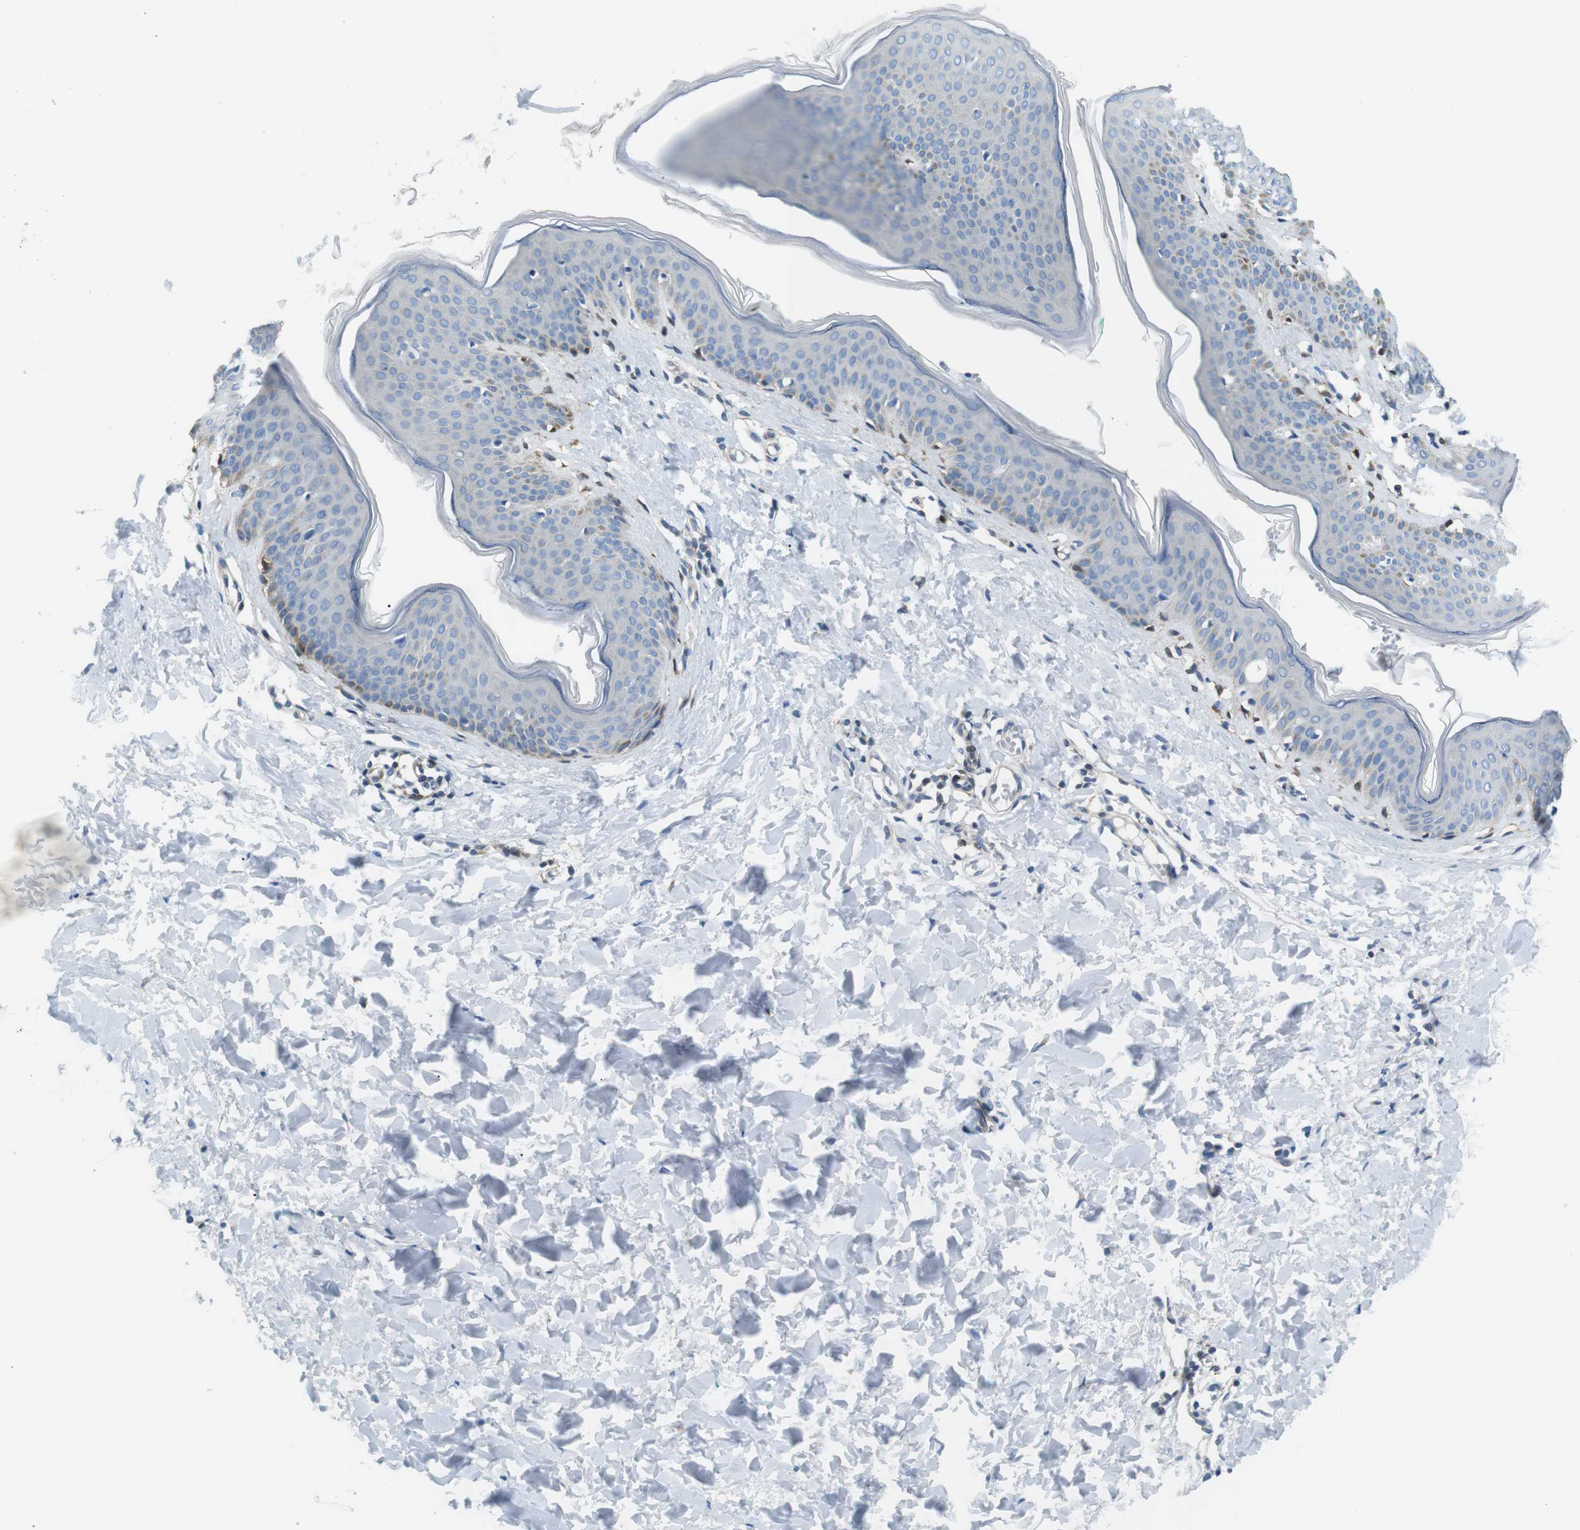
{"staining": {"intensity": "negative", "quantity": "none", "location": "none"}, "tissue": "skin", "cell_type": "Fibroblasts", "image_type": "normal", "snomed": [{"axis": "morphology", "description": "Normal tissue, NOS"}, {"axis": "topography", "description": "Skin"}], "caption": "Immunohistochemical staining of normal skin demonstrates no significant staining in fibroblasts. (Brightfield microscopy of DAB immunohistochemistry at high magnification).", "gene": "PHLDA1", "patient": {"sex": "female", "age": 17}}